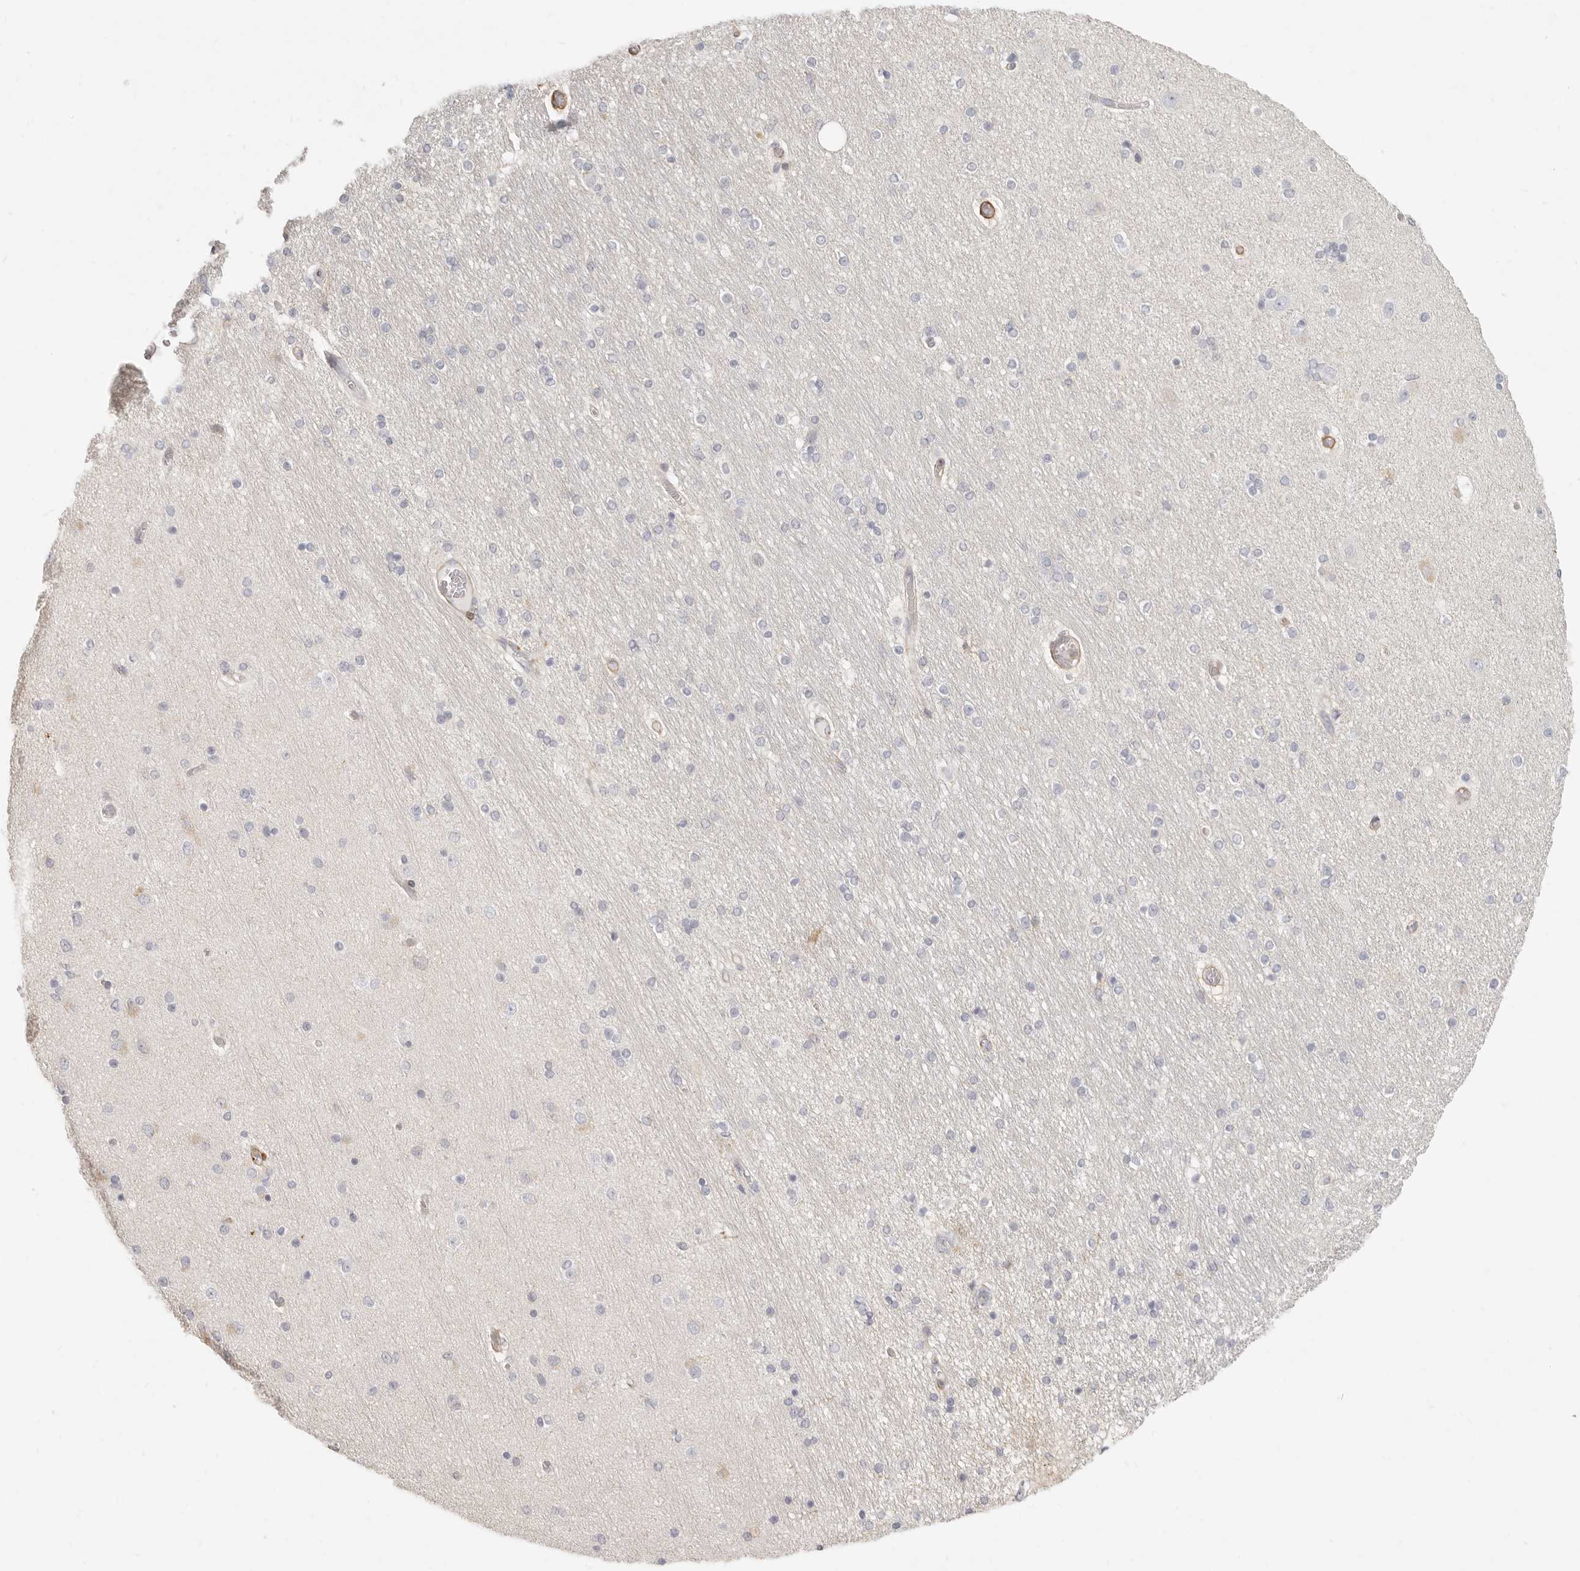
{"staining": {"intensity": "negative", "quantity": "none", "location": "none"}, "tissue": "hippocampus", "cell_type": "Glial cells", "image_type": "normal", "snomed": [{"axis": "morphology", "description": "Normal tissue, NOS"}, {"axis": "topography", "description": "Hippocampus"}], "caption": "Immunohistochemistry (IHC) histopathology image of unremarkable hippocampus: human hippocampus stained with DAB (3,3'-diaminobenzidine) exhibits no significant protein expression in glial cells.", "gene": "NIBAN1", "patient": {"sex": "female", "age": 54}}